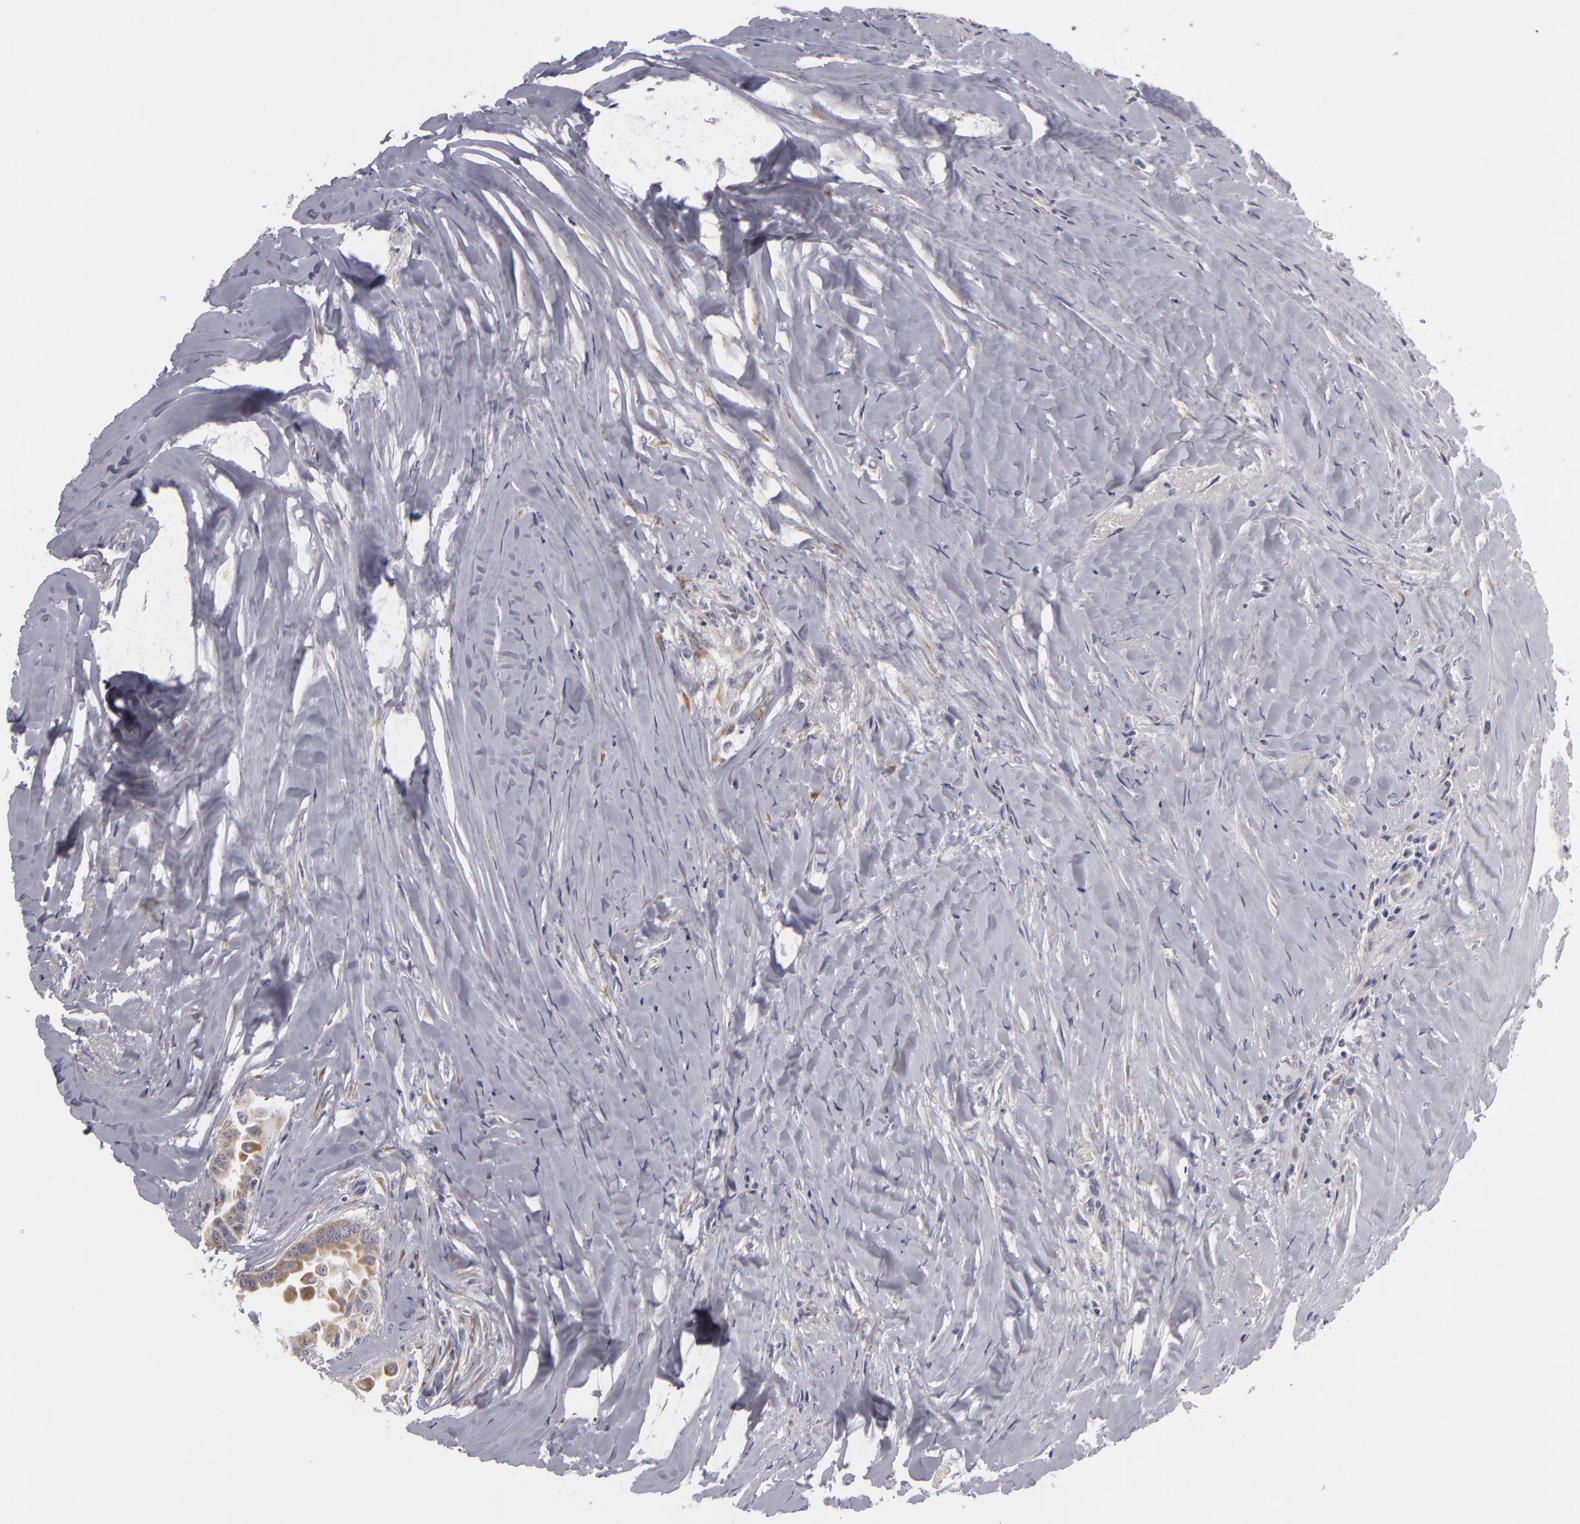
{"staining": {"intensity": "weak", "quantity": ">75%", "location": "cytoplasmic/membranous"}, "tissue": "thyroid cancer", "cell_type": "Tumor cells", "image_type": "cancer", "snomed": [{"axis": "morphology", "description": "Papillary adenocarcinoma, NOS"}, {"axis": "topography", "description": "Thyroid gland"}], "caption": "This image exhibits IHC staining of human thyroid papillary adenocarcinoma, with low weak cytoplasmic/membranous positivity in approximately >75% of tumor cells.", "gene": "ATP2B3", "patient": {"sex": "male", "age": 87}}